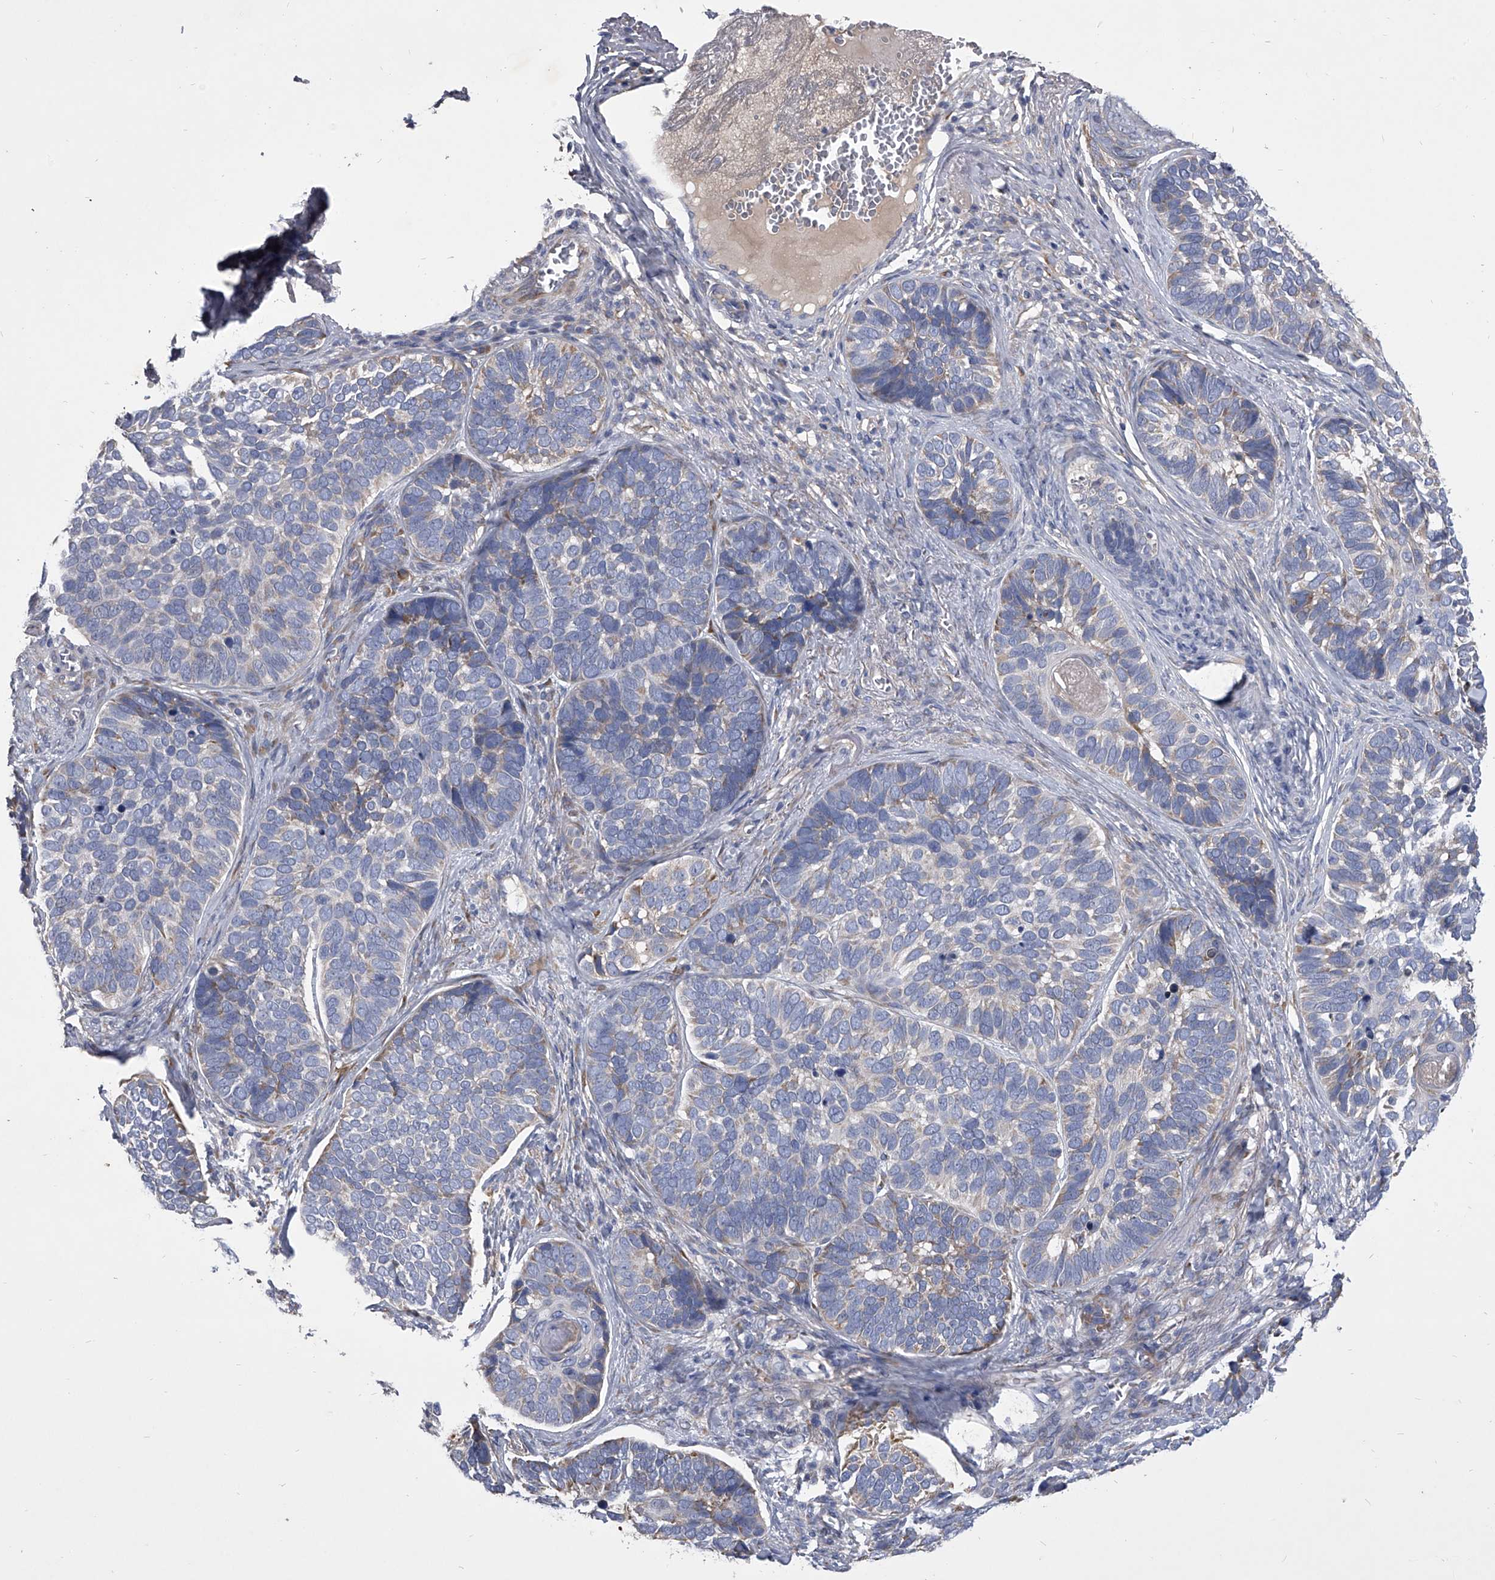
{"staining": {"intensity": "negative", "quantity": "none", "location": "none"}, "tissue": "skin cancer", "cell_type": "Tumor cells", "image_type": "cancer", "snomed": [{"axis": "morphology", "description": "Basal cell carcinoma"}, {"axis": "topography", "description": "Skin"}], "caption": "Immunohistochemistry (IHC) of skin cancer (basal cell carcinoma) exhibits no expression in tumor cells.", "gene": "CCR4", "patient": {"sex": "male", "age": 62}}